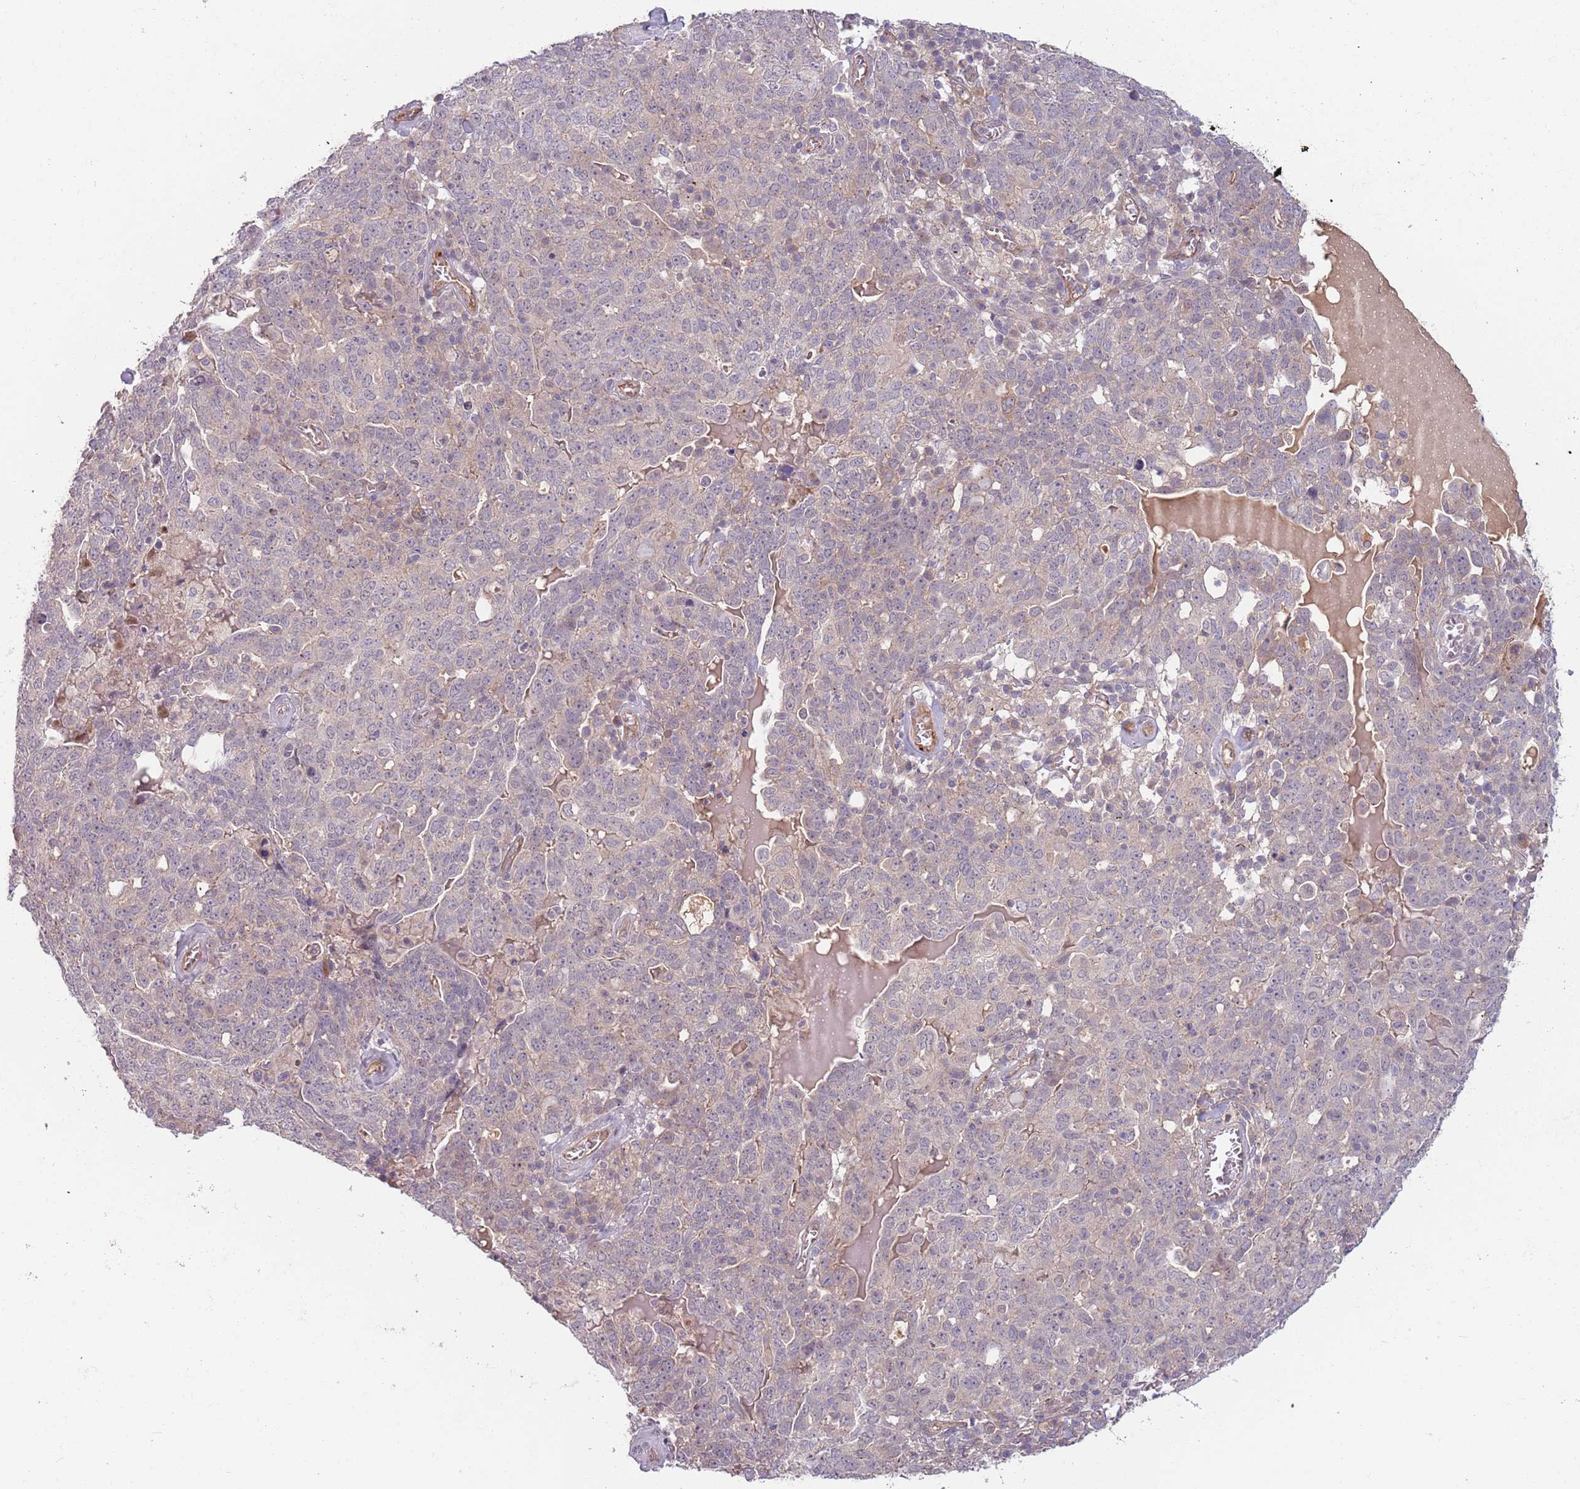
{"staining": {"intensity": "negative", "quantity": "none", "location": "none"}, "tissue": "ovarian cancer", "cell_type": "Tumor cells", "image_type": "cancer", "snomed": [{"axis": "morphology", "description": "Carcinoma, endometroid"}, {"axis": "topography", "description": "Ovary"}], "caption": "The micrograph exhibits no staining of tumor cells in endometroid carcinoma (ovarian).", "gene": "SAV1", "patient": {"sex": "female", "age": 62}}